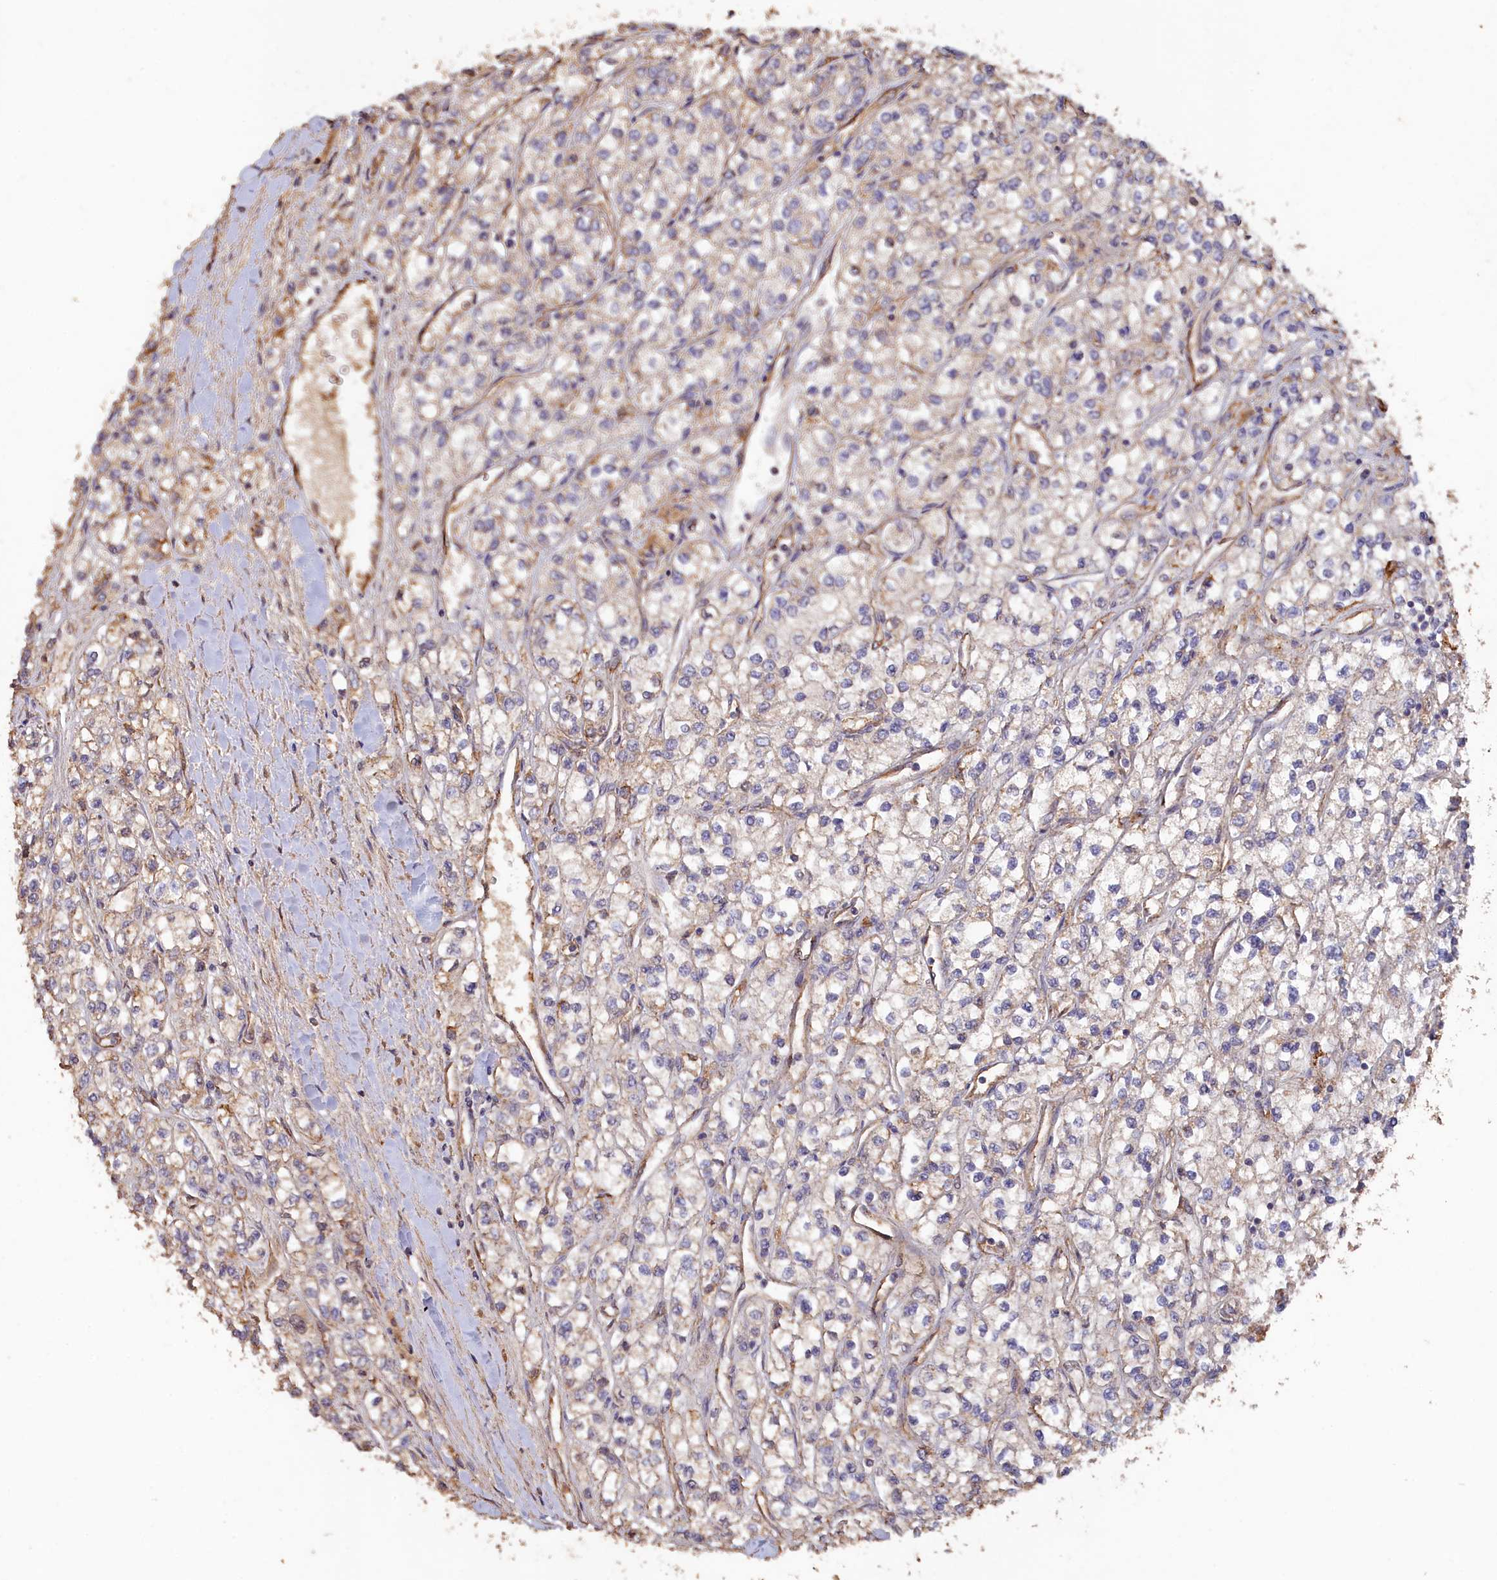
{"staining": {"intensity": "weak", "quantity": "<25%", "location": "cytoplasmic/membranous"}, "tissue": "renal cancer", "cell_type": "Tumor cells", "image_type": "cancer", "snomed": [{"axis": "morphology", "description": "Adenocarcinoma, NOS"}, {"axis": "topography", "description": "Kidney"}], "caption": "Photomicrograph shows no protein expression in tumor cells of renal cancer tissue. (DAB IHC, high magnification).", "gene": "LAYN", "patient": {"sex": "male", "age": 80}}